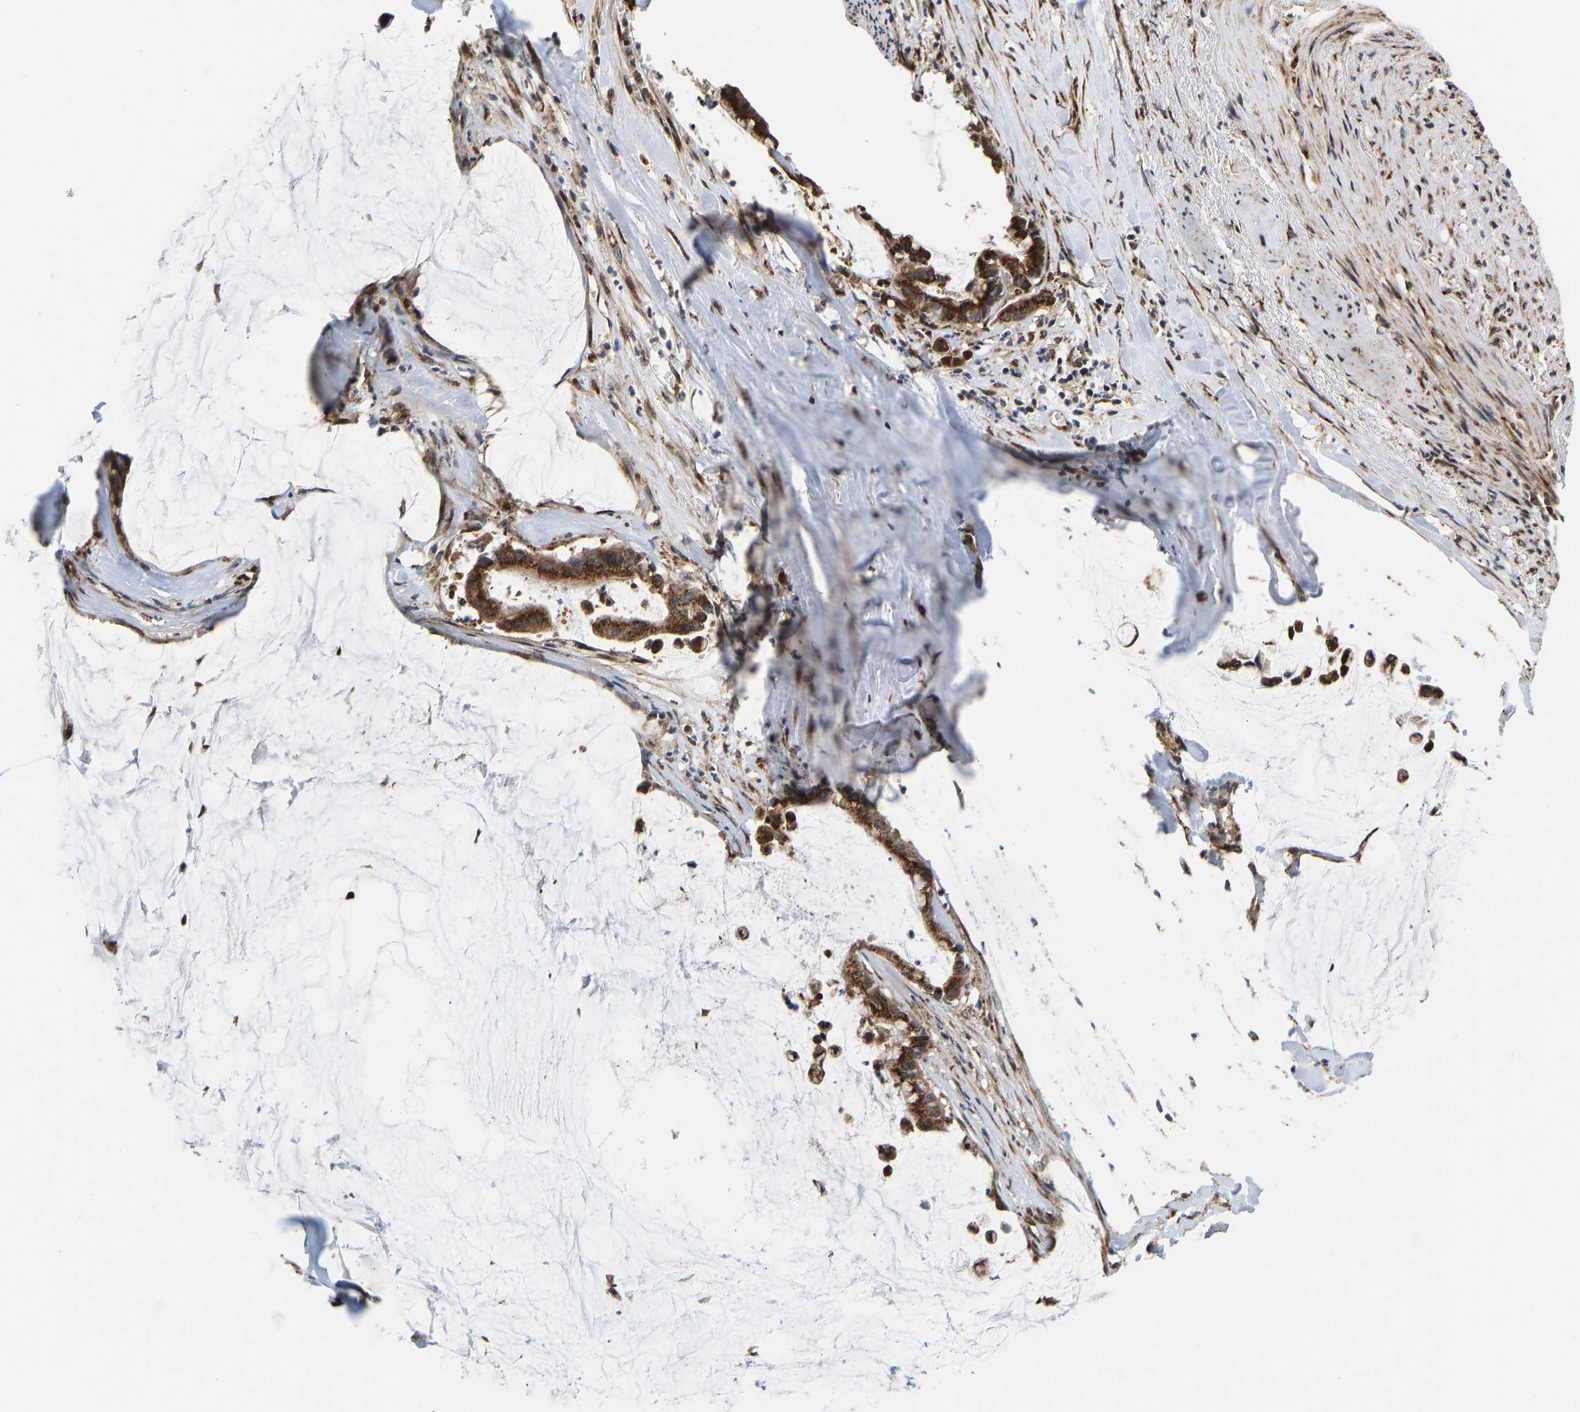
{"staining": {"intensity": "strong", "quantity": ">75%", "location": "cytoplasmic/membranous"}, "tissue": "pancreatic cancer", "cell_type": "Tumor cells", "image_type": "cancer", "snomed": [{"axis": "morphology", "description": "Adenocarcinoma, NOS"}, {"axis": "topography", "description": "Pancreas"}], "caption": "Pancreatic adenocarcinoma stained with DAB immunohistochemistry (IHC) demonstrates high levels of strong cytoplasmic/membranous expression in about >75% of tumor cells.", "gene": "YIPF4", "patient": {"sex": "male", "age": 41}}